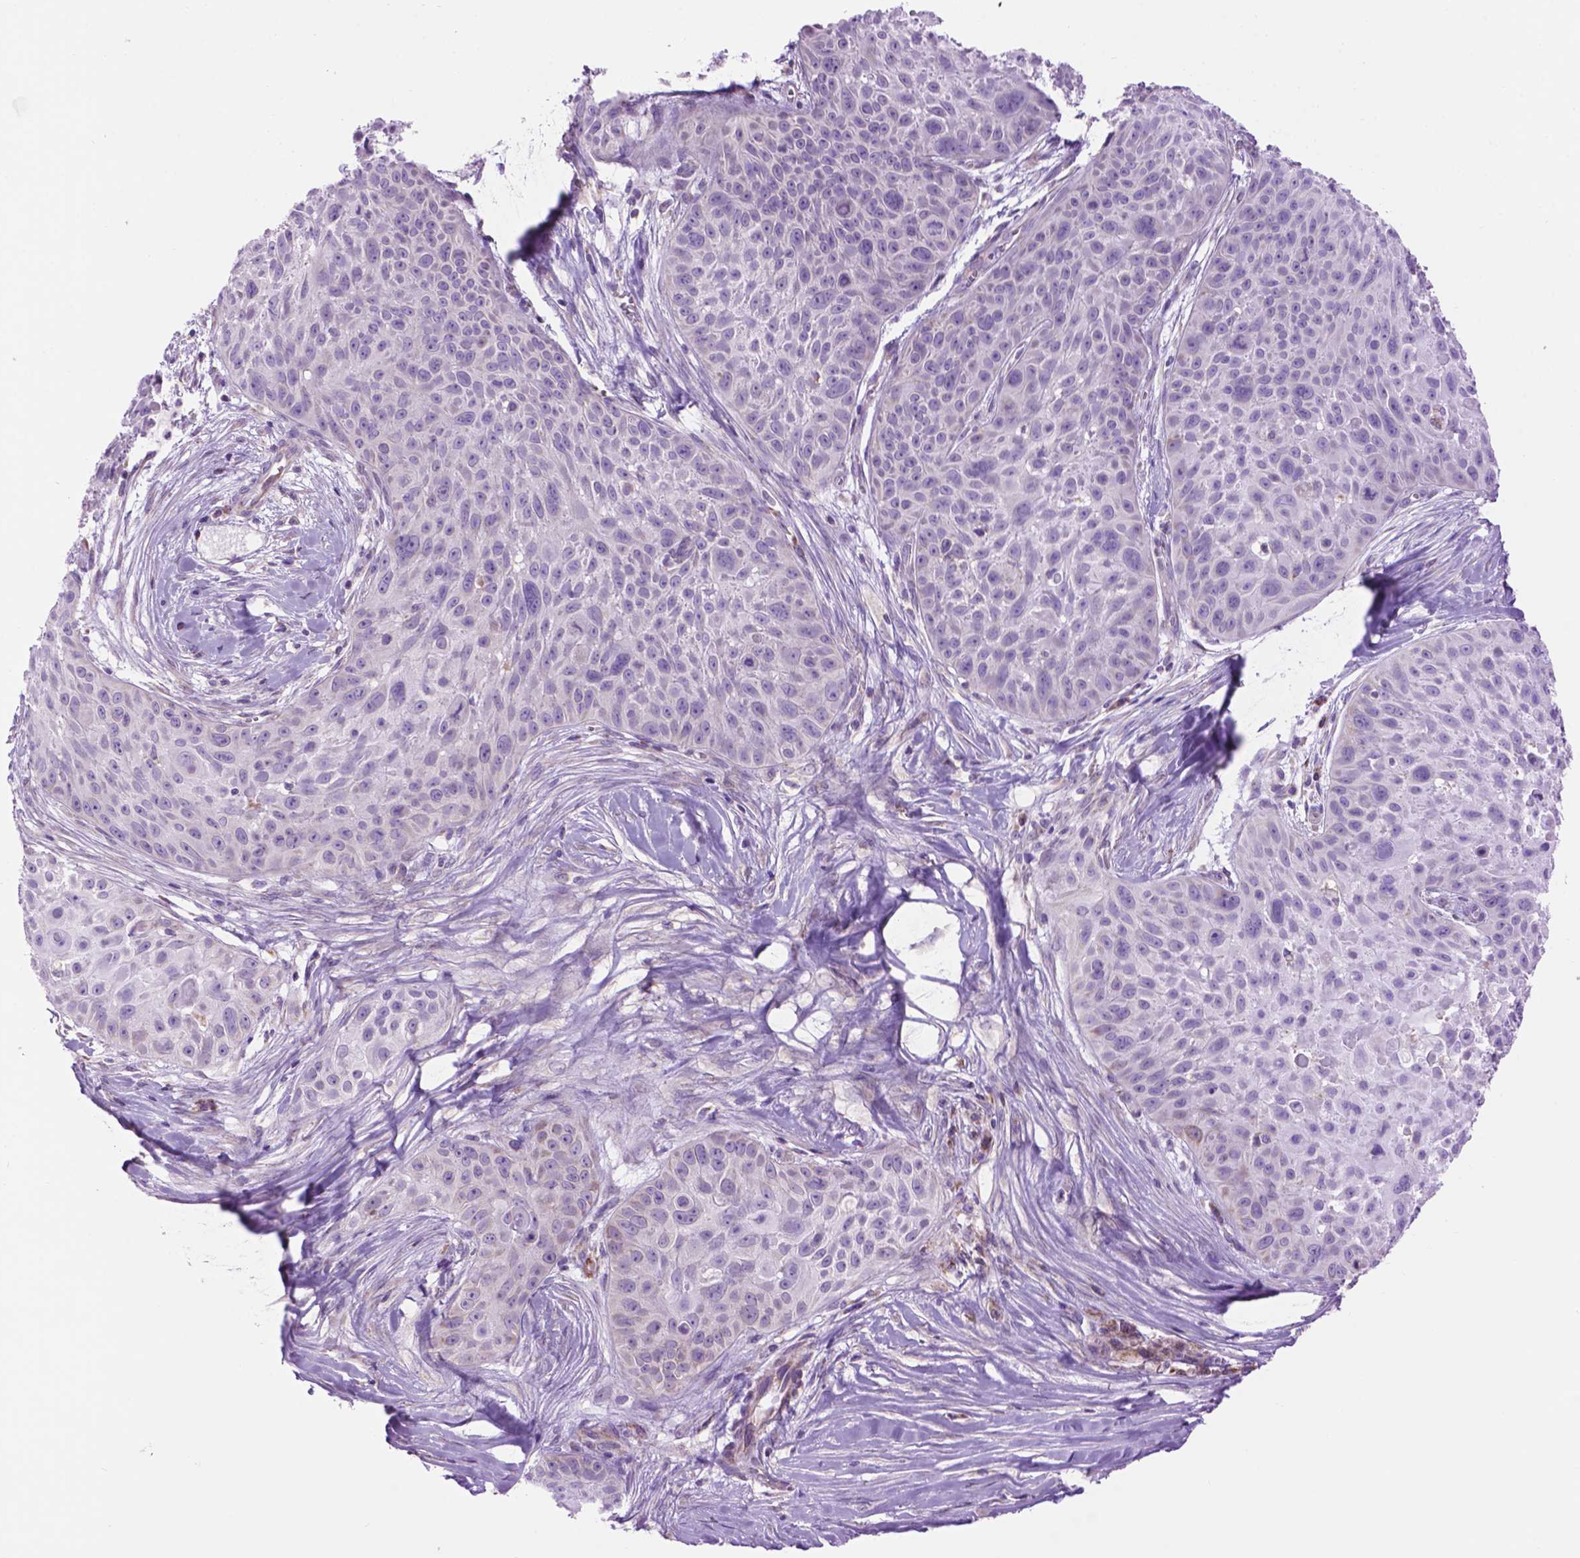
{"staining": {"intensity": "negative", "quantity": "none", "location": "none"}, "tissue": "skin cancer", "cell_type": "Tumor cells", "image_type": "cancer", "snomed": [{"axis": "morphology", "description": "Squamous cell carcinoma, NOS"}, {"axis": "topography", "description": "Skin"}, {"axis": "topography", "description": "Anal"}], "caption": "Protein analysis of skin cancer displays no significant staining in tumor cells. The staining is performed using DAB (3,3'-diaminobenzidine) brown chromogen with nuclei counter-stained in using hematoxylin.", "gene": "PYCR3", "patient": {"sex": "female", "age": 75}}